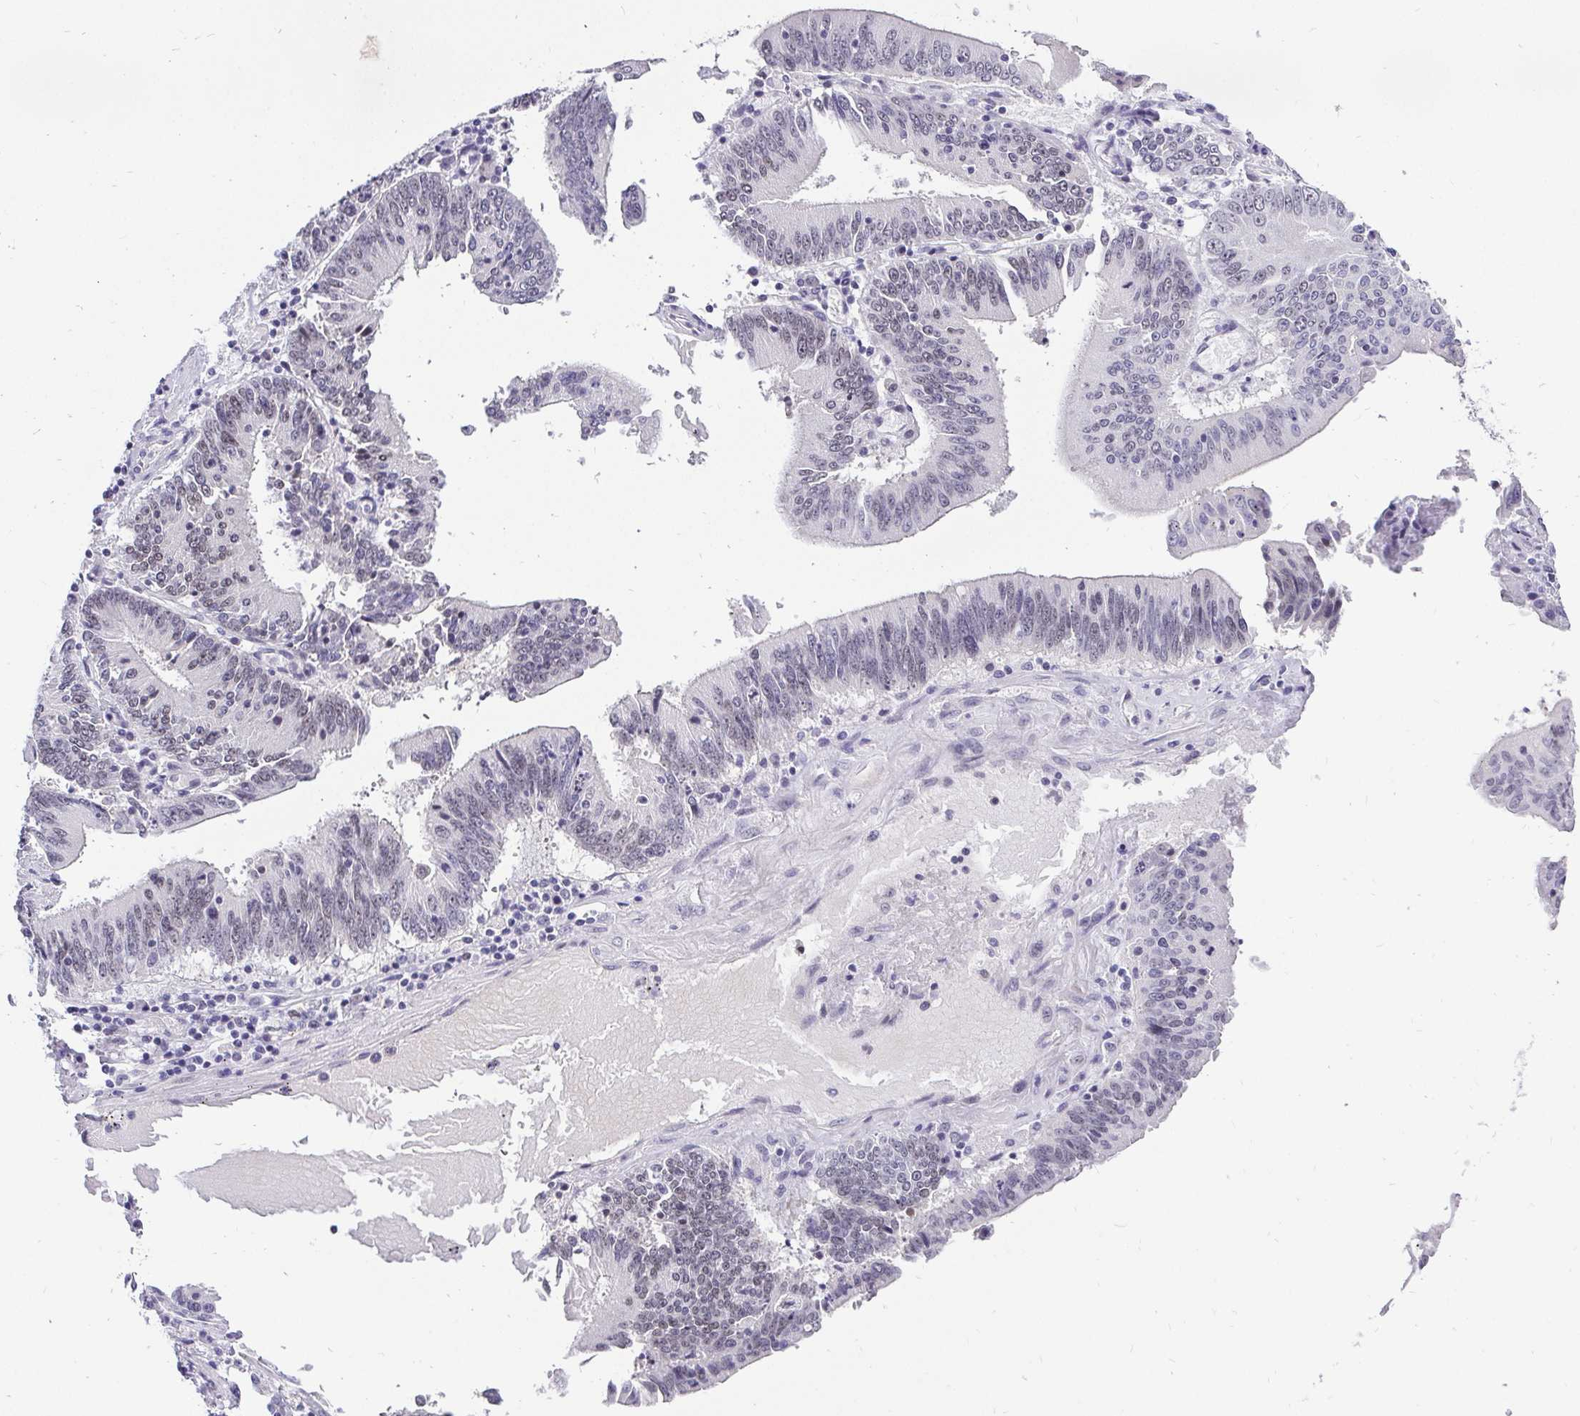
{"staining": {"intensity": "weak", "quantity": "<25%", "location": "nuclear"}, "tissue": "stomach cancer", "cell_type": "Tumor cells", "image_type": "cancer", "snomed": [{"axis": "morphology", "description": "Adenocarcinoma, NOS"}, {"axis": "topography", "description": "Stomach, upper"}], "caption": "This is a histopathology image of immunohistochemistry staining of stomach adenocarcinoma, which shows no staining in tumor cells.", "gene": "ZNF860", "patient": {"sex": "male", "age": 68}}